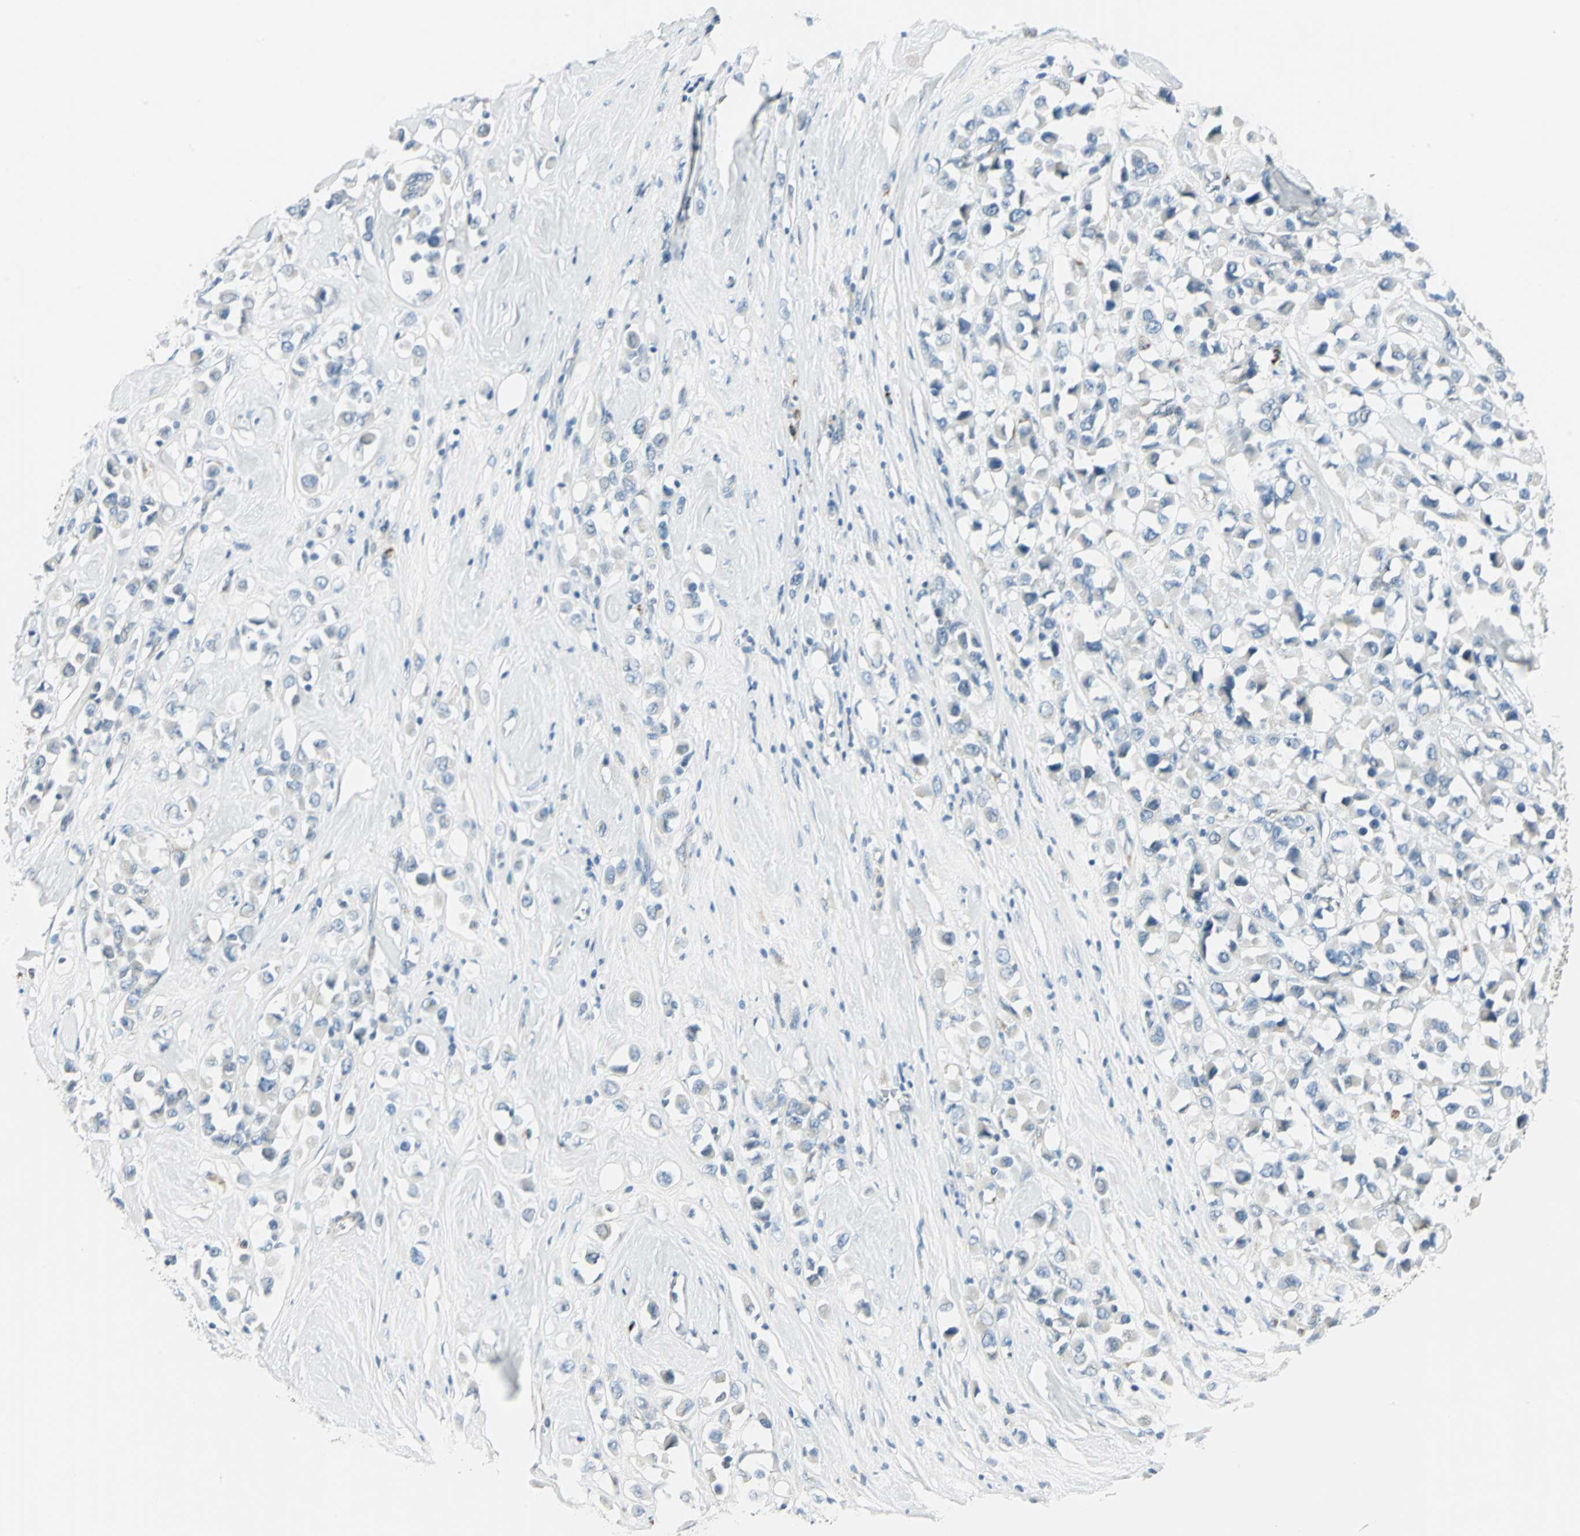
{"staining": {"intensity": "negative", "quantity": "none", "location": "none"}, "tissue": "breast cancer", "cell_type": "Tumor cells", "image_type": "cancer", "snomed": [{"axis": "morphology", "description": "Duct carcinoma"}, {"axis": "topography", "description": "Breast"}], "caption": "A histopathology image of human breast cancer (infiltrating ductal carcinoma) is negative for staining in tumor cells. (Brightfield microscopy of DAB immunohistochemistry (IHC) at high magnification).", "gene": "ACADM", "patient": {"sex": "female", "age": 61}}